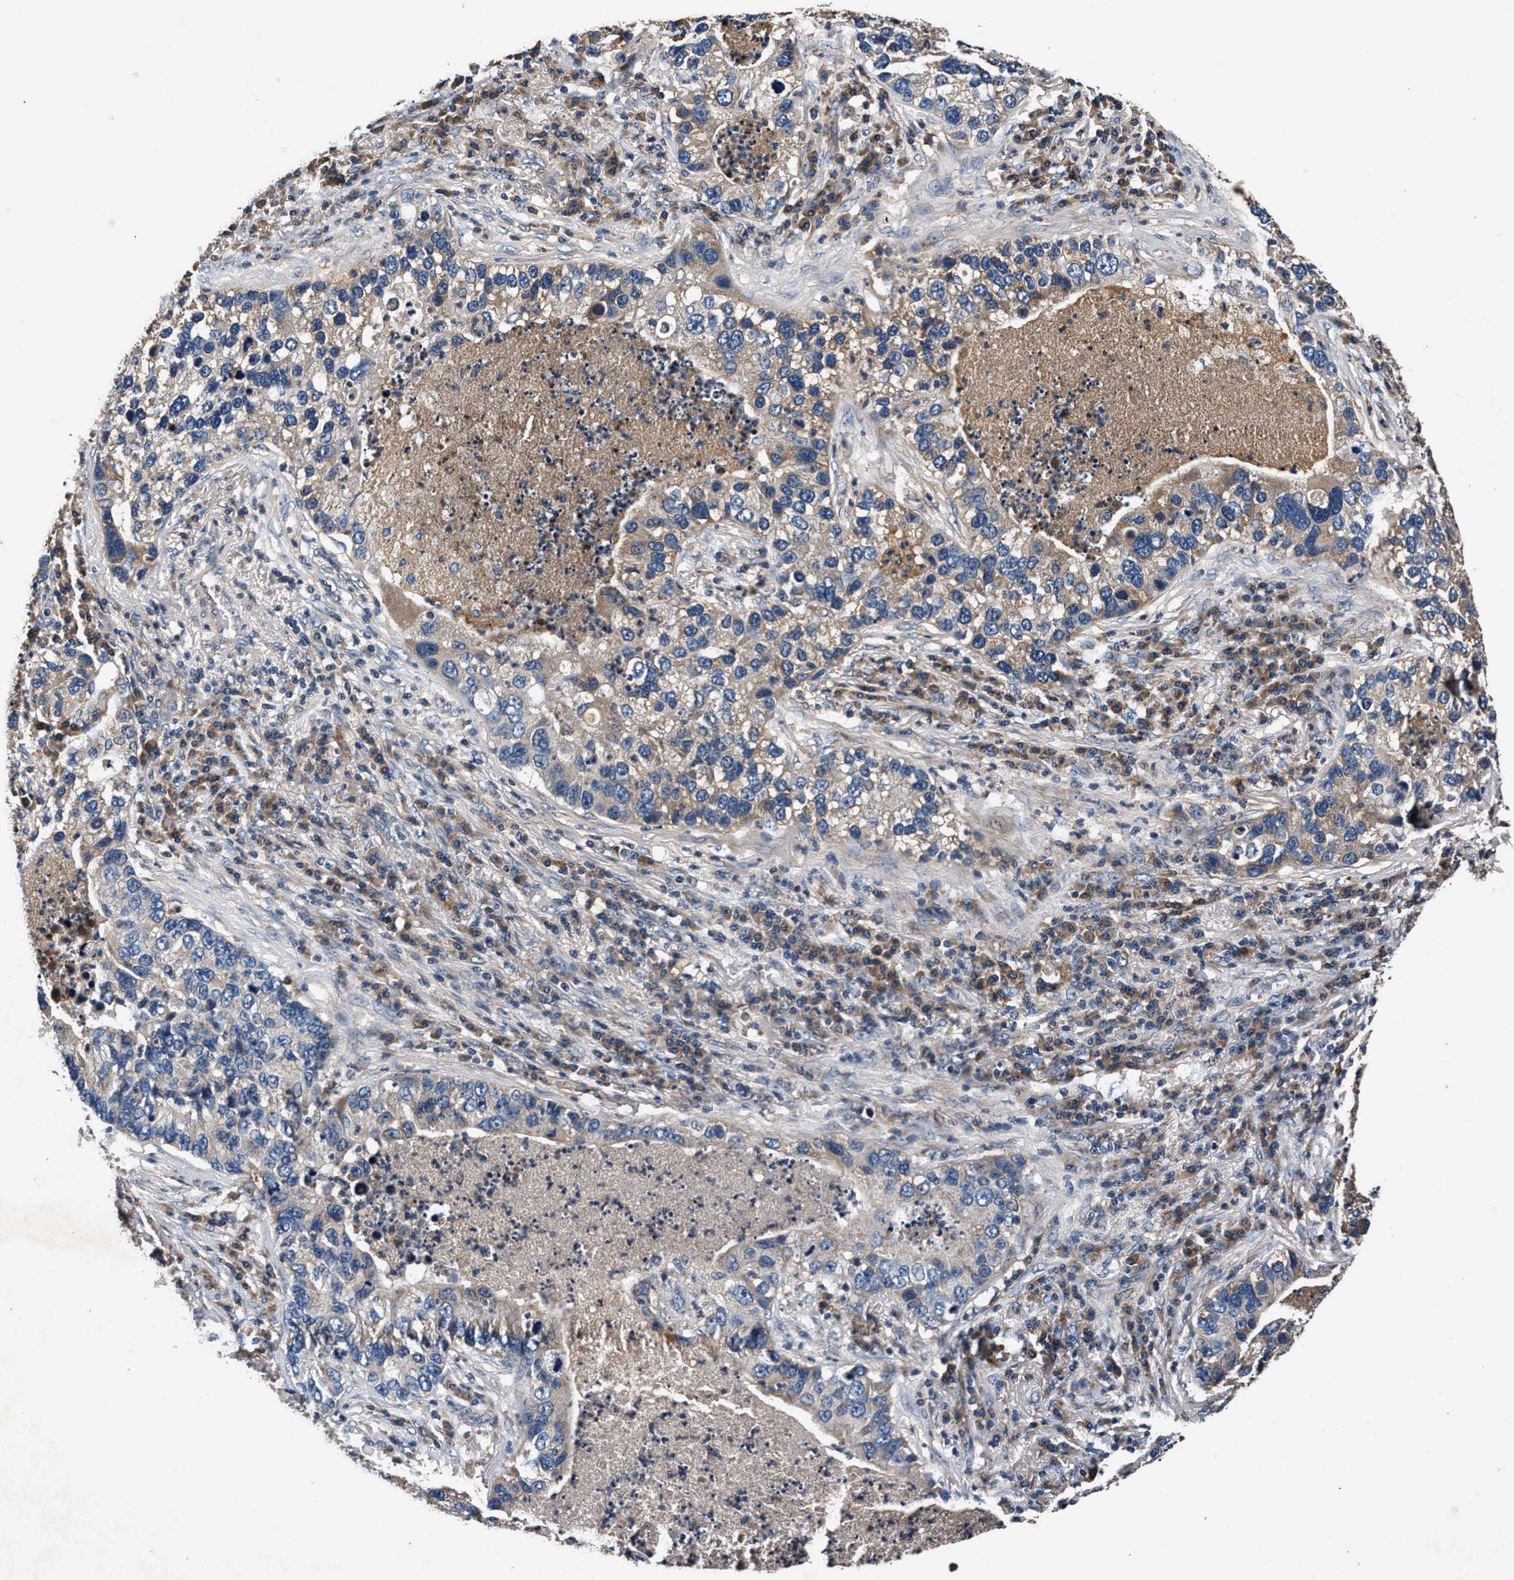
{"staining": {"intensity": "weak", "quantity": ">75%", "location": "cytoplasmic/membranous"}, "tissue": "lung cancer", "cell_type": "Tumor cells", "image_type": "cancer", "snomed": [{"axis": "morphology", "description": "Normal tissue, NOS"}, {"axis": "morphology", "description": "Adenocarcinoma, NOS"}, {"axis": "topography", "description": "Bronchus"}, {"axis": "topography", "description": "Lung"}], "caption": "Protein expression analysis of human adenocarcinoma (lung) reveals weak cytoplasmic/membranous positivity in approximately >75% of tumor cells.", "gene": "IMMT", "patient": {"sex": "male", "age": 54}}